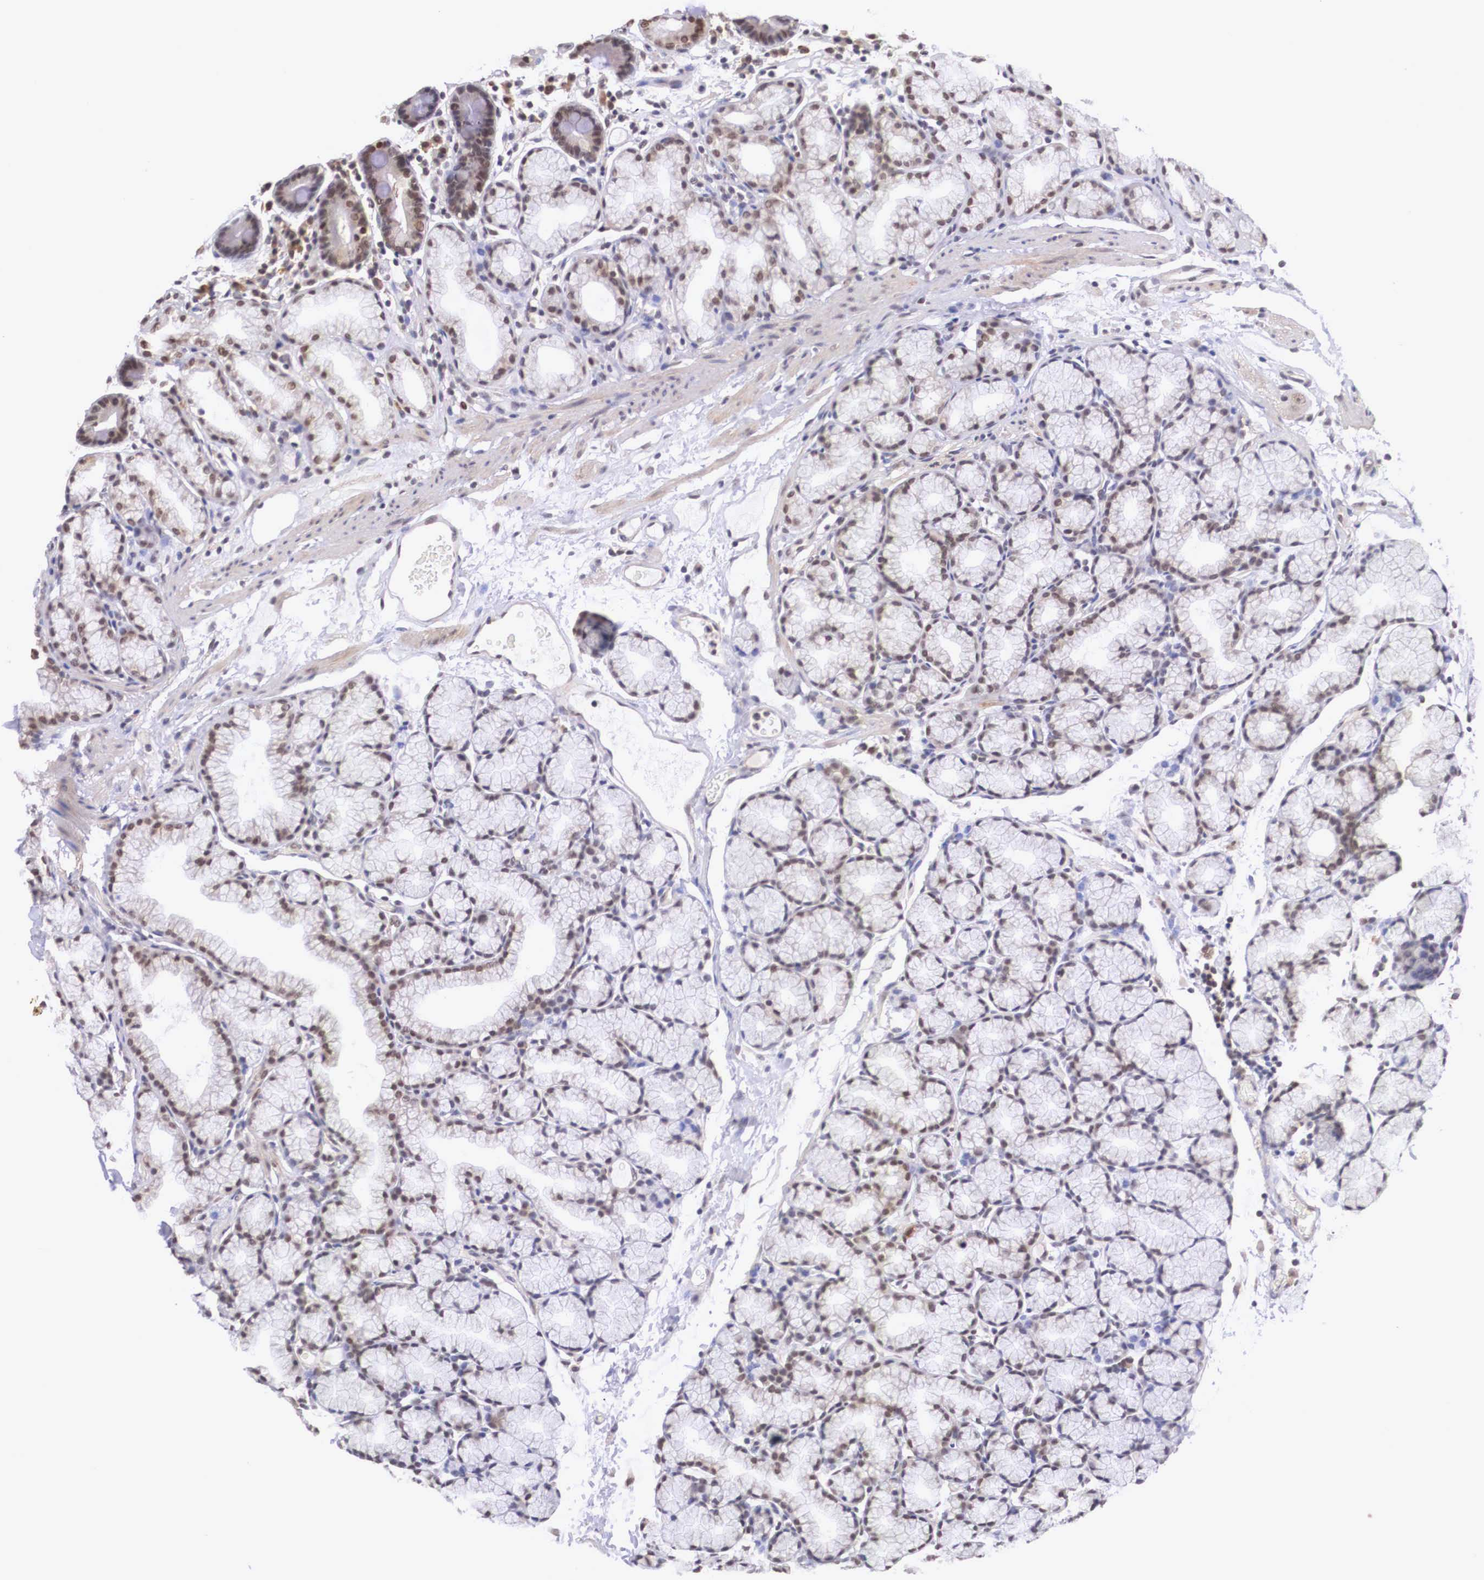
{"staining": {"intensity": "weak", "quantity": "25%-75%", "location": "nuclear"}, "tissue": "duodenum", "cell_type": "Glandular cells", "image_type": "normal", "snomed": [{"axis": "morphology", "description": "Normal tissue, NOS"}, {"axis": "topography", "description": "Duodenum"}], "caption": "Immunohistochemical staining of unremarkable human duodenum exhibits low levels of weak nuclear staining in approximately 25%-75% of glandular cells. Using DAB (brown) and hematoxylin (blue) stains, captured at high magnification using brightfield microscopy.", "gene": "ZNF275", "patient": {"sex": "female", "age": 48}}